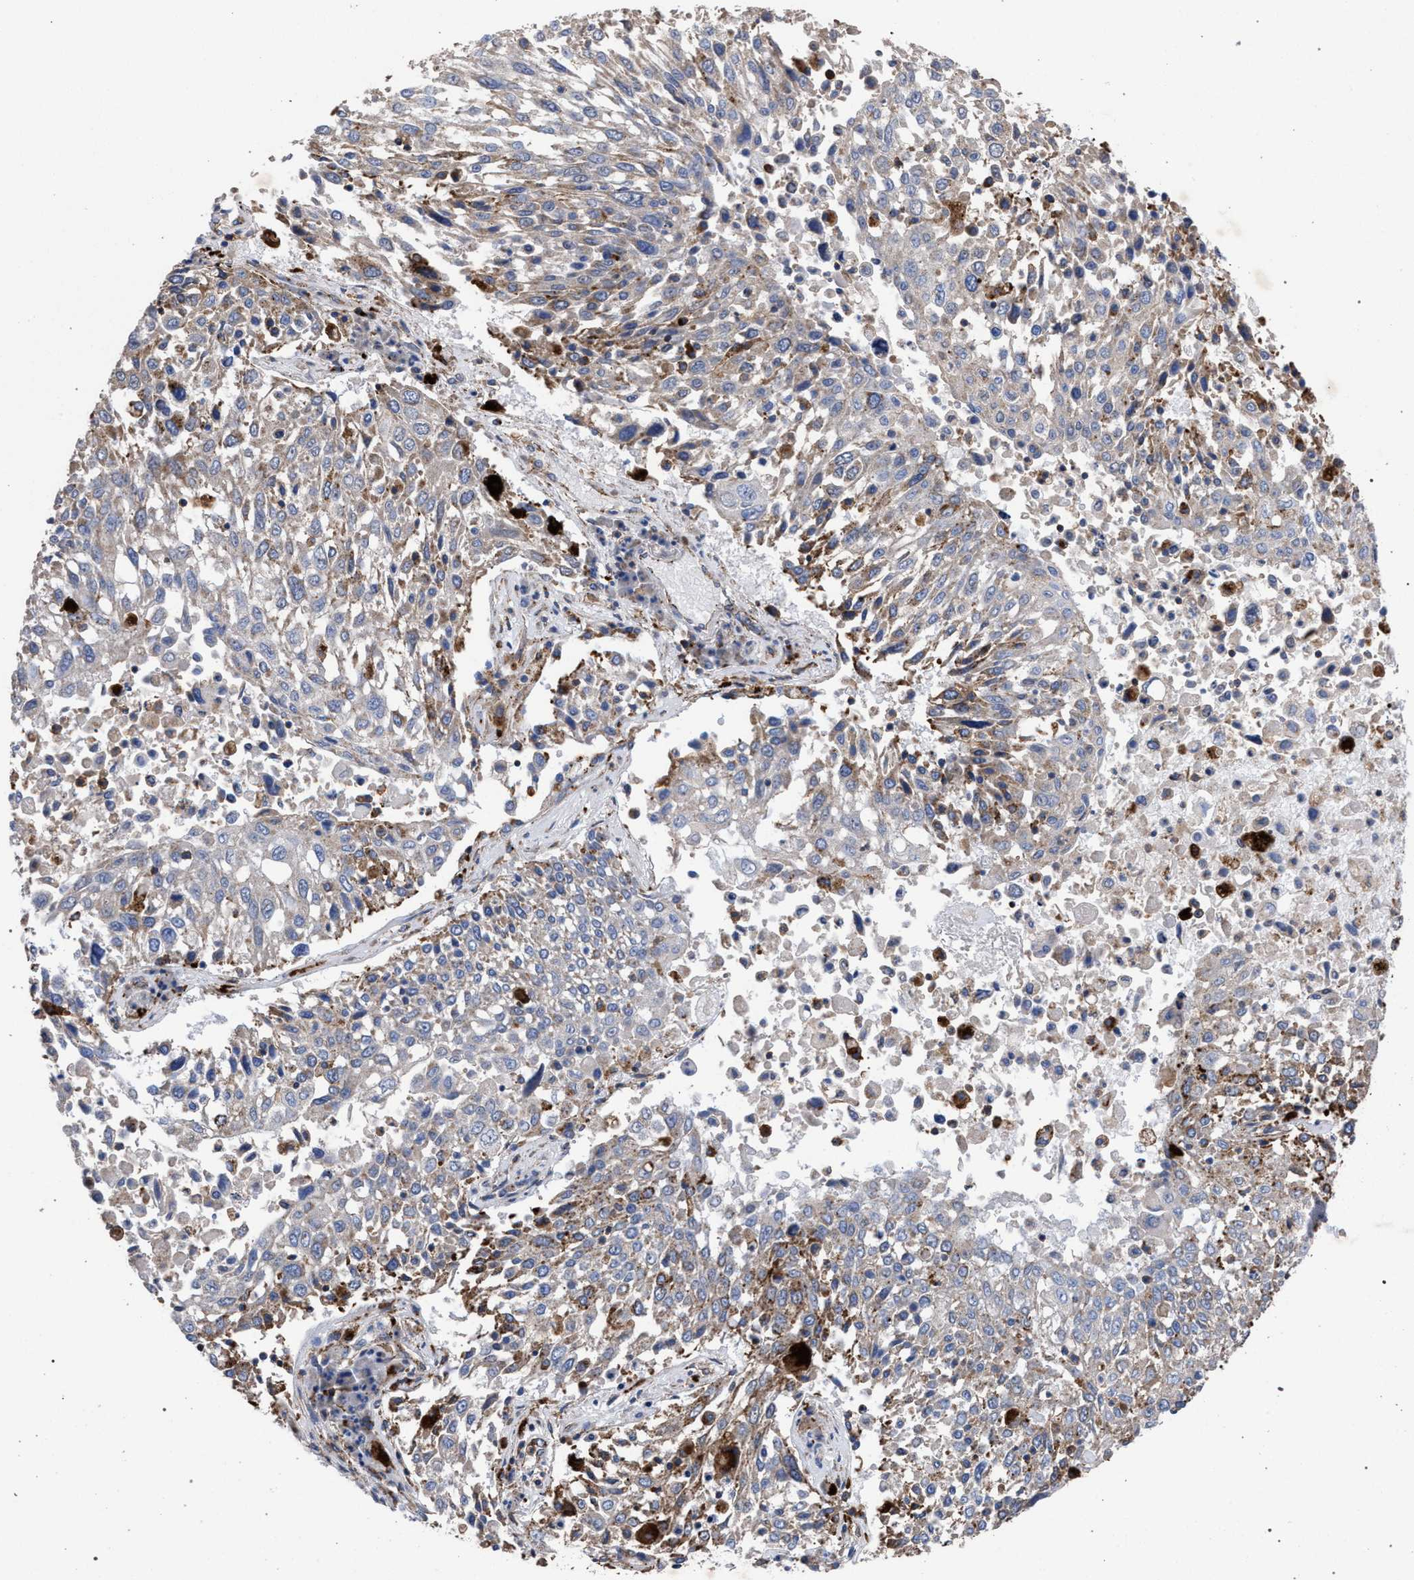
{"staining": {"intensity": "moderate", "quantity": "<25%", "location": "cytoplasmic/membranous"}, "tissue": "lung cancer", "cell_type": "Tumor cells", "image_type": "cancer", "snomed": [{"axis": "morphology", "description": "Squamous cell carcinoma, NOS"}, {"axis": "topography", "description": "Lung"}], "caption": "IHC (DAB (3,3'-diaminobenzidine)) staining of human lung cancer shows moderate cytoplasmic/membranous protein positivity in approximately <25% of tumor cells.", "gene": "PPT1", "patient": {"sex": "male", "age": 65}}